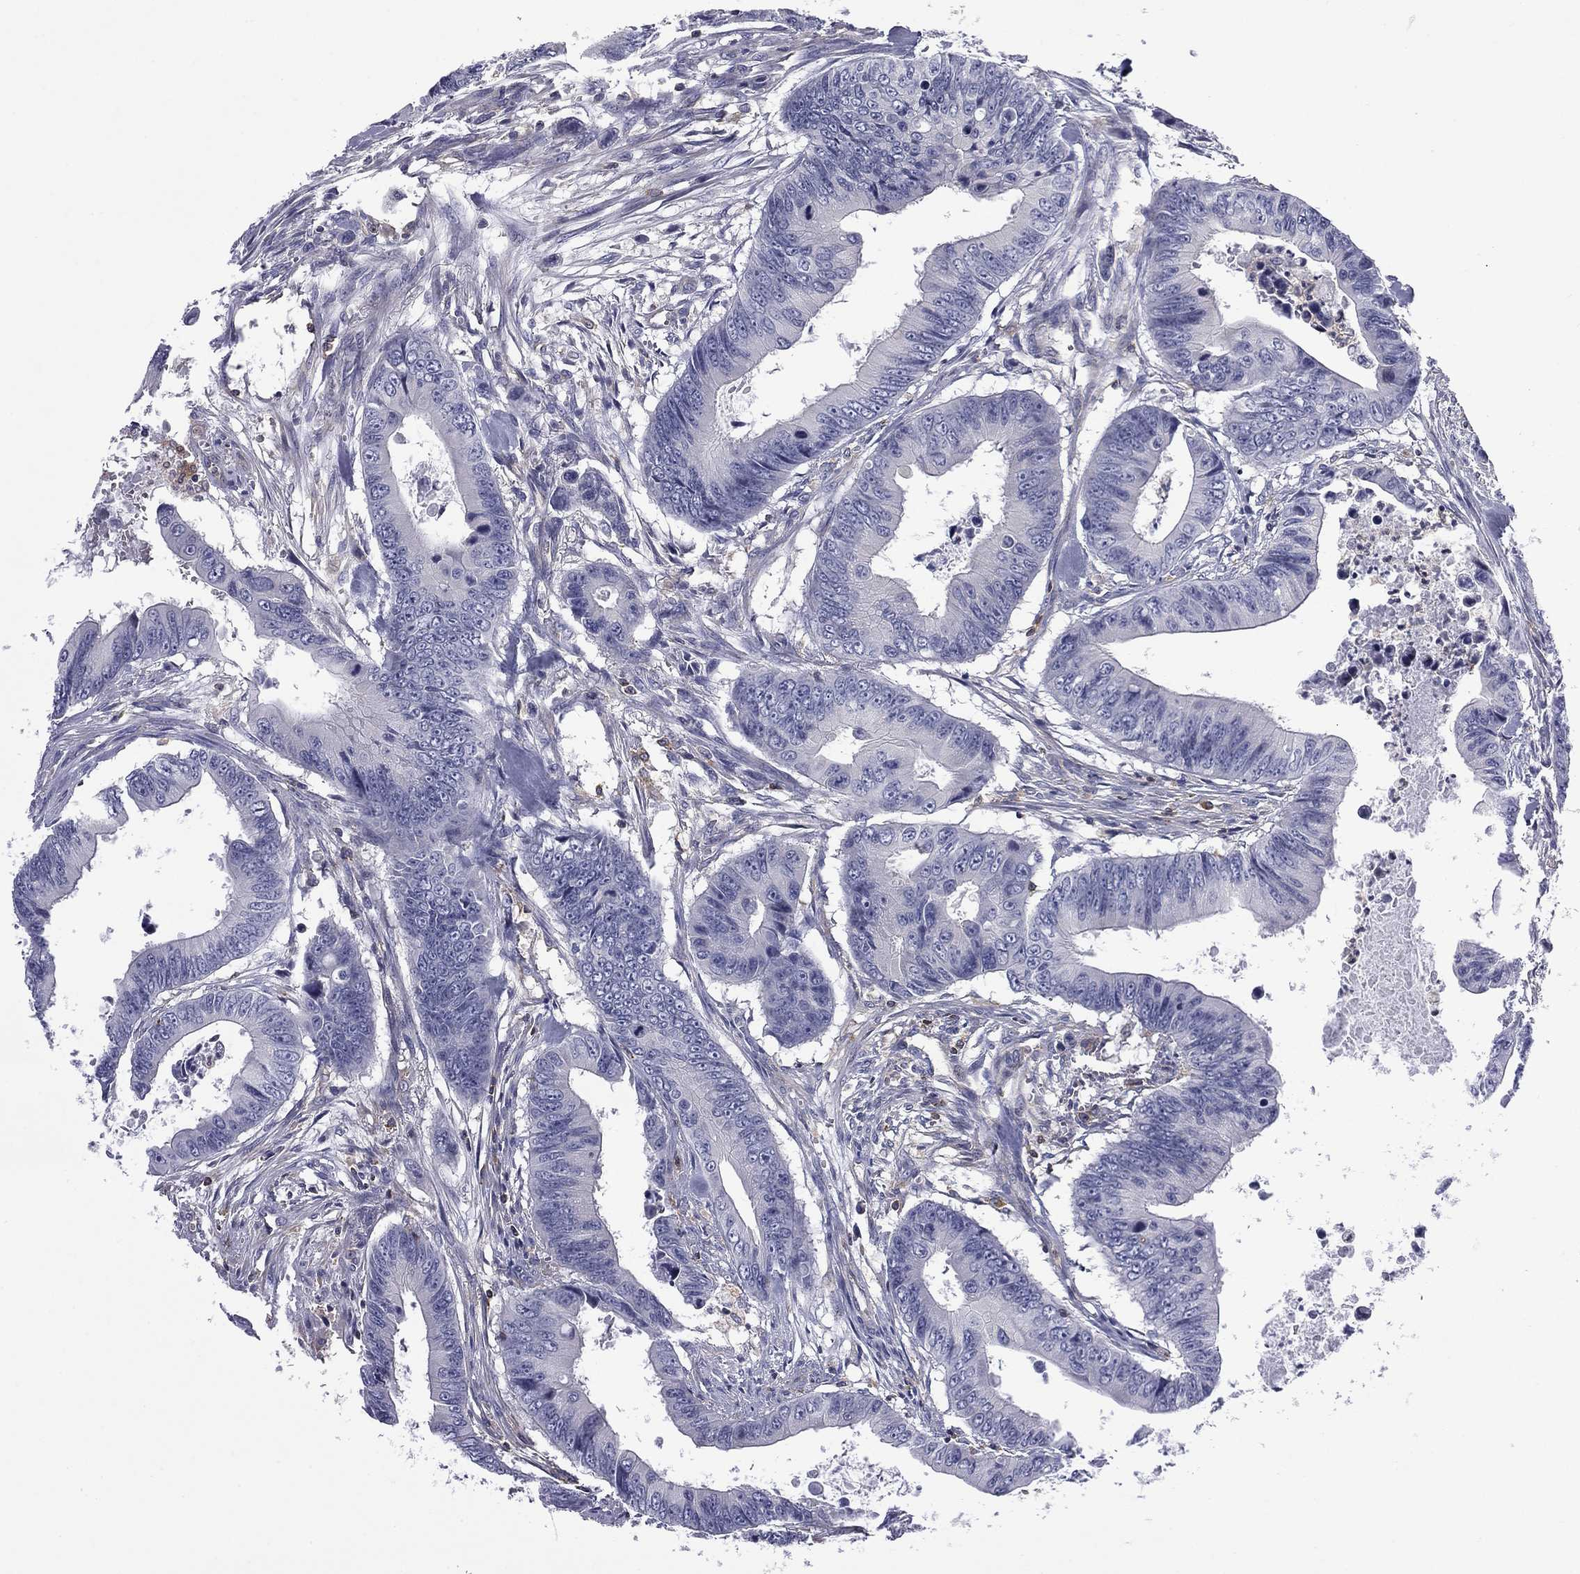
{"staining": {"intensity": "negative", "quantity": "none", "location": "none"}, "tissue": "colorectal cancer", "cell_type": "Tumor cells", "image_type": "cancer", "snomed": [{"axis": "morphology", "description": "Adenocarcinoma, NOS"}, {"axis": "topography", "description": "Colon"}], "caption": "Immunohistochemical staining of human colorectal adenocarcinoma displays no significant expression in tumor cells.", "gene": "ARHGAP45", "patient": {"sex": "female", "age": 87}}